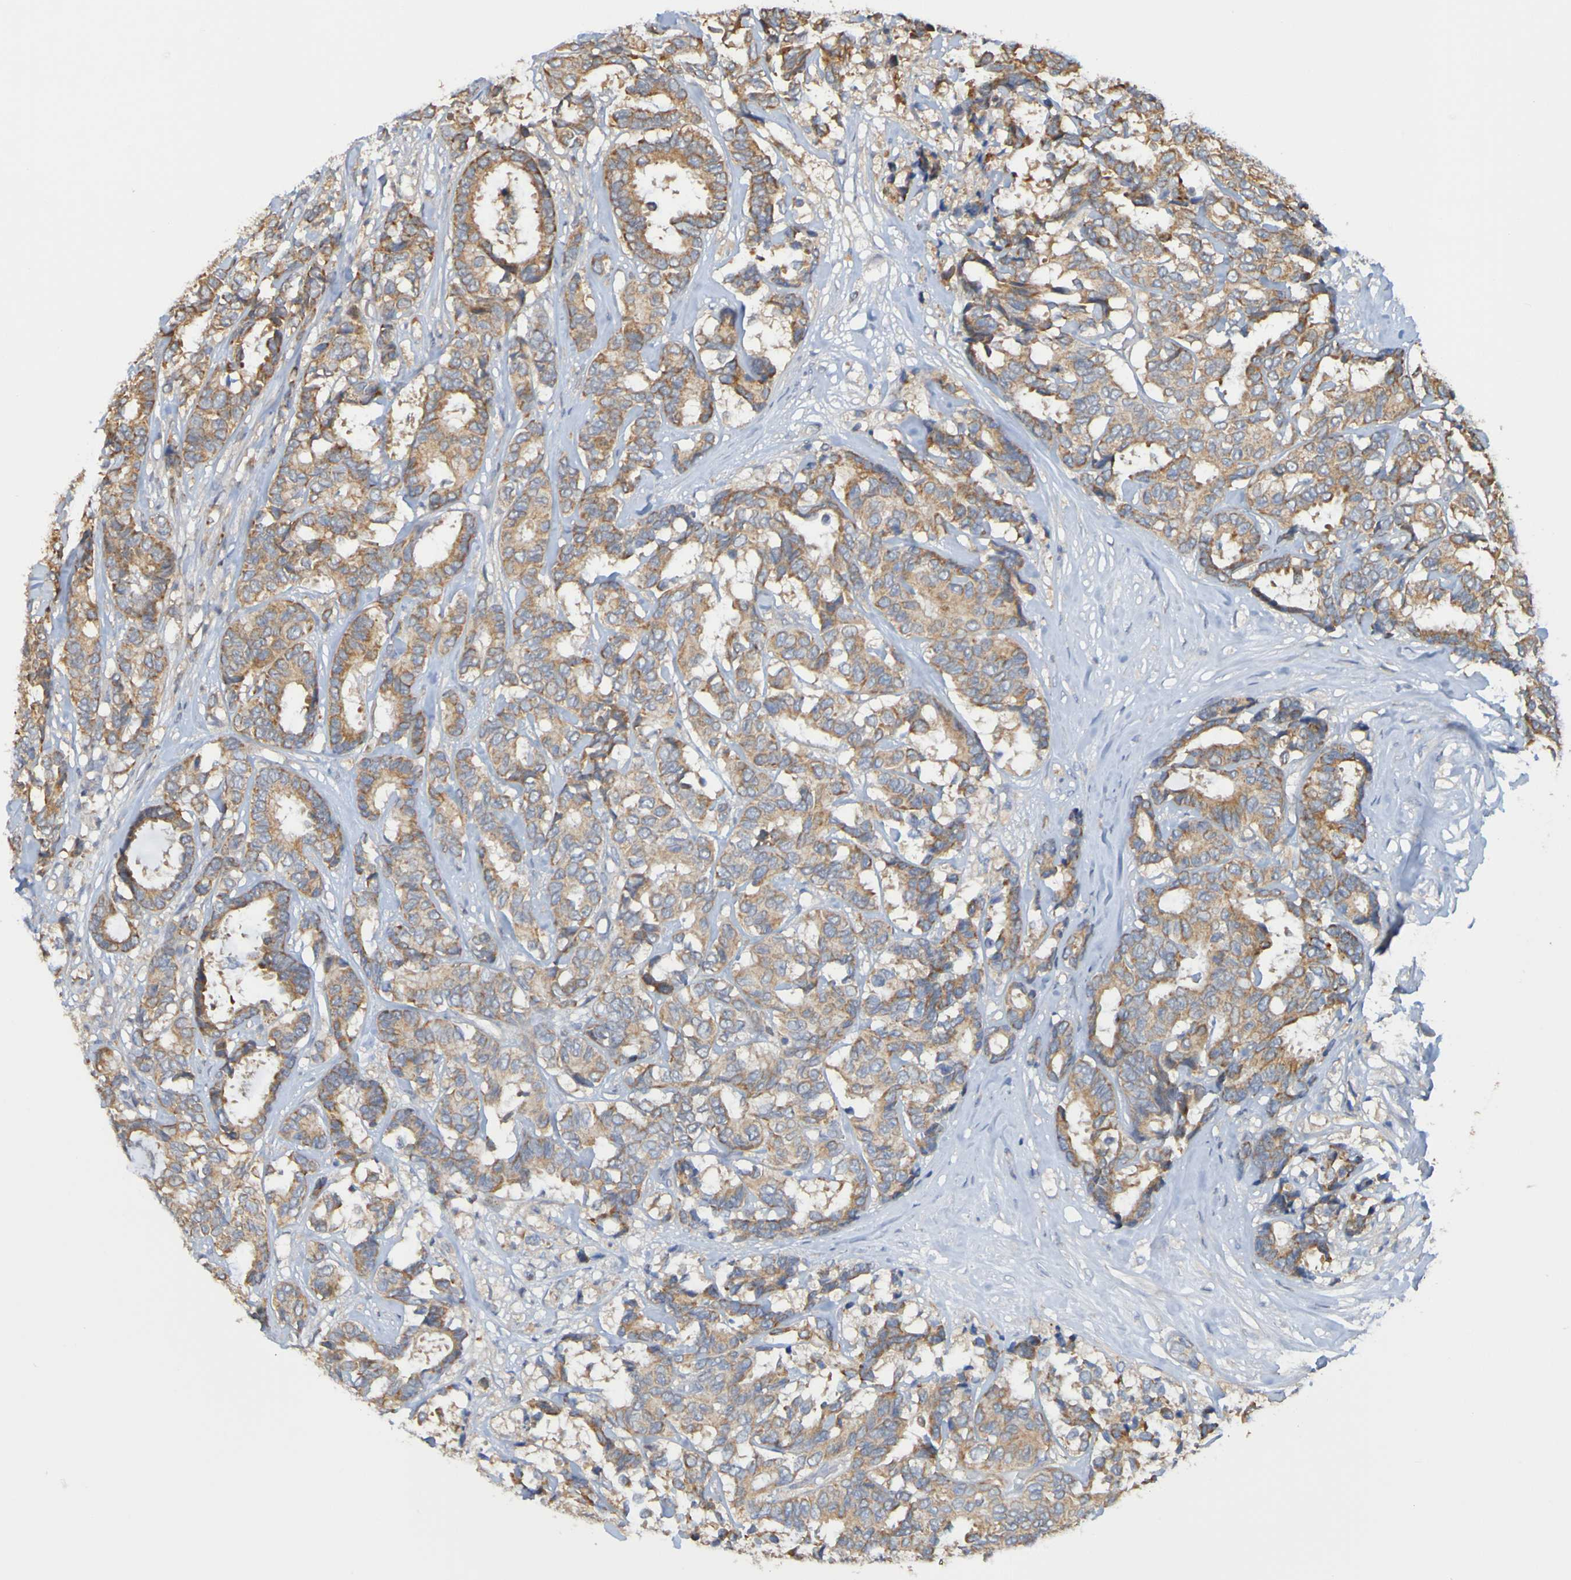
{"staining": {"intensity": "moderate", "quantity": ">75%", "location": "cytoplasmic/membranous"}, "tissue": "breast cancer", "cell_type": "Tumor cells", "image_type": "cancer", "snomed": [{"axis": "morphology", "description": "Duct carcinoma"}, {"axis": "topography", "description": "Breast"}], "caption": "Breast cancer was stained to show a protein in brown. There is medium levels of moderate cytoplasmic/membranous positivity in approximately >75% of tumor cells.", "gene": "NAV2", "patient": {"sex": "female", "age": 87}}